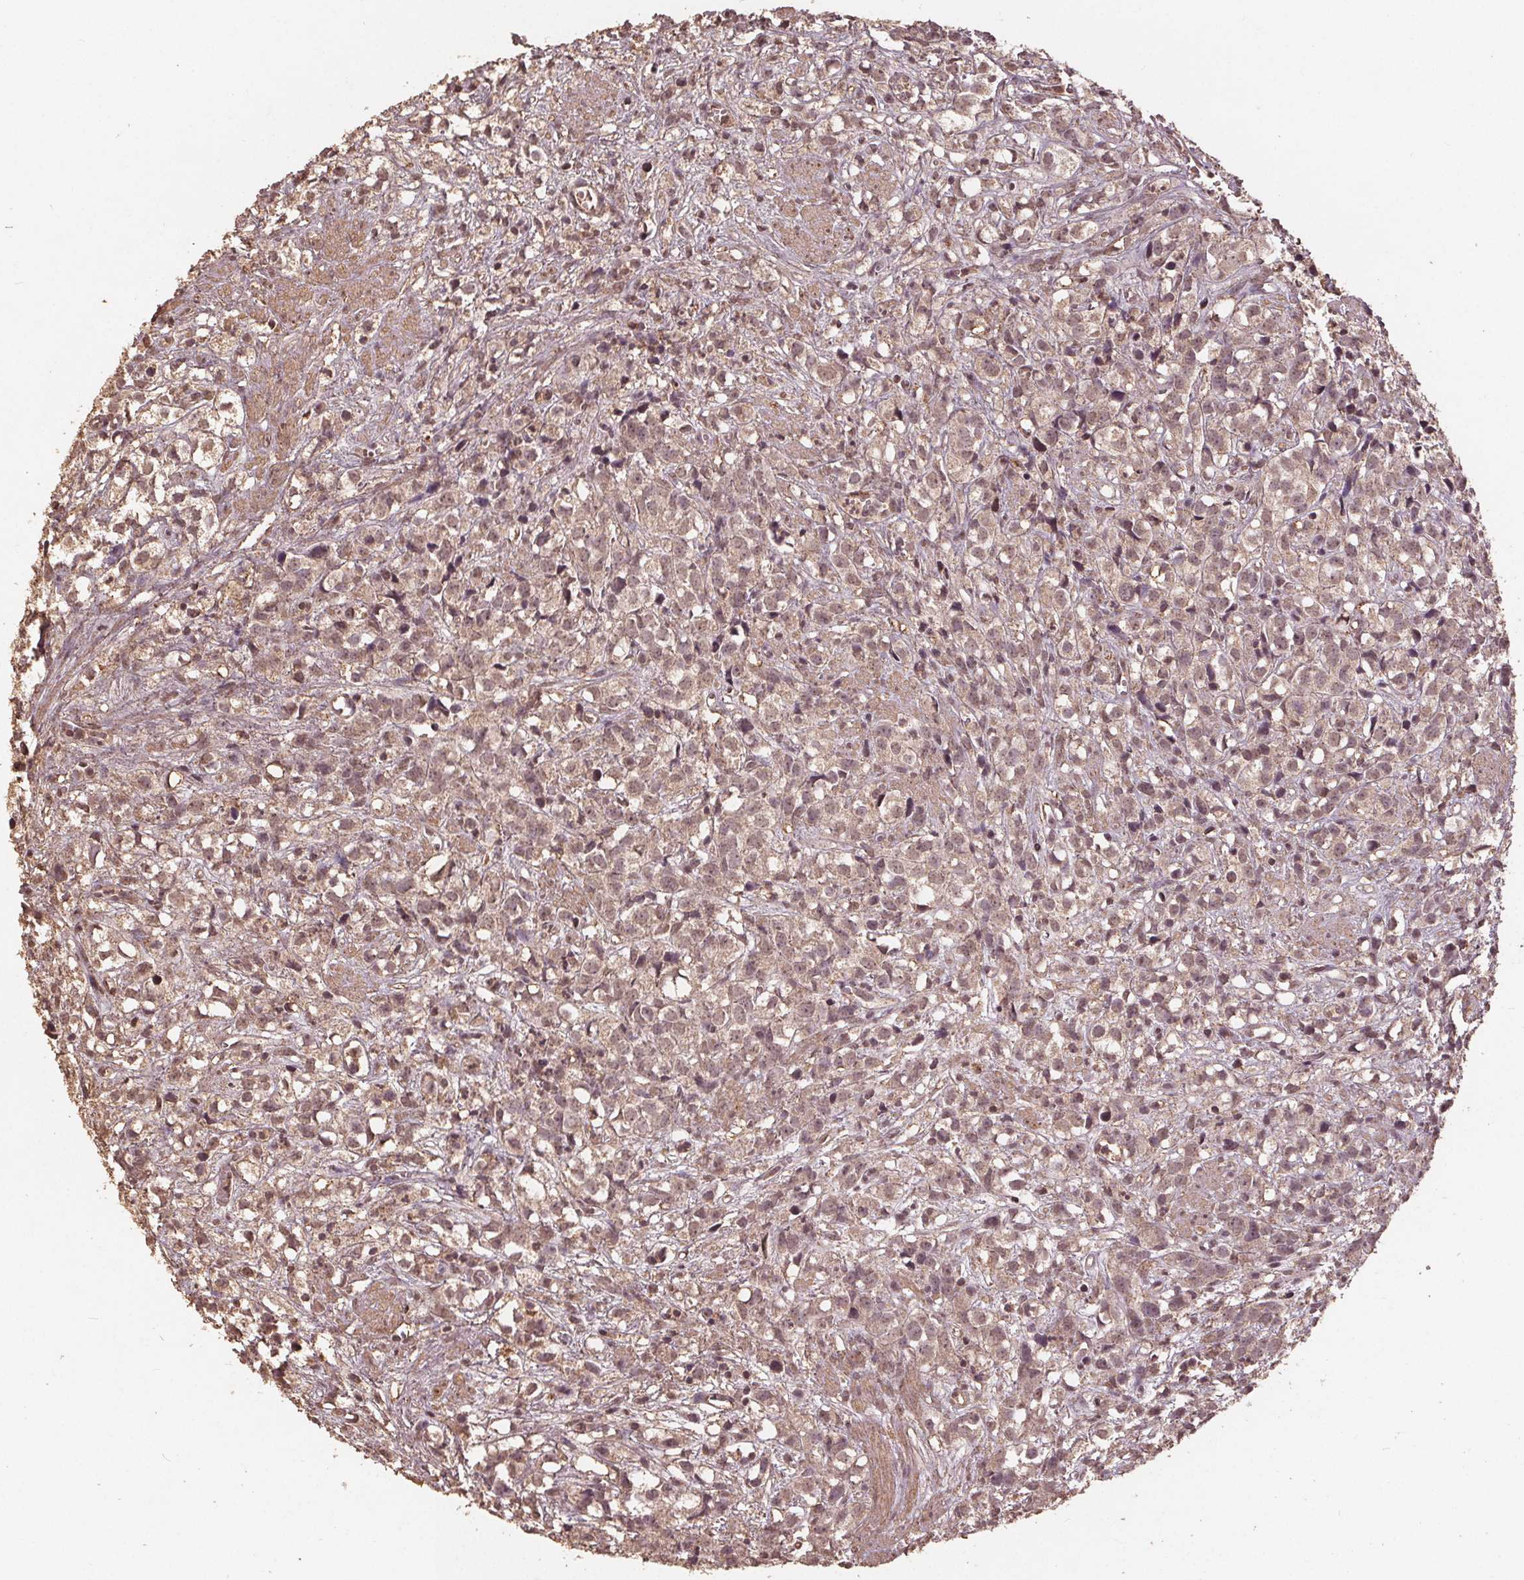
{"staining": {"intensity": "weak", "quantity": ">75%", "location": "cytoplasmic/membranous,nuclear"}, "tissue": "prostate cancer", "cell_type": "Tumor cells", "image_type": "cancer", "snomed": [{"axis": "morphology", "description": "Adenocarcinoma, High grade"}, {"axis": "topography", "description": "Prostate"}], "caption": "There is low levels of weak cytoplasmic/membranous and nuclear expression in tumor cells of prostate adenocarcinoma (high-grade), as demonstrated by immunohistochemical staining (brown color).", "gene": "DSG3", "patient": {"sex": "male", "age": 68}}